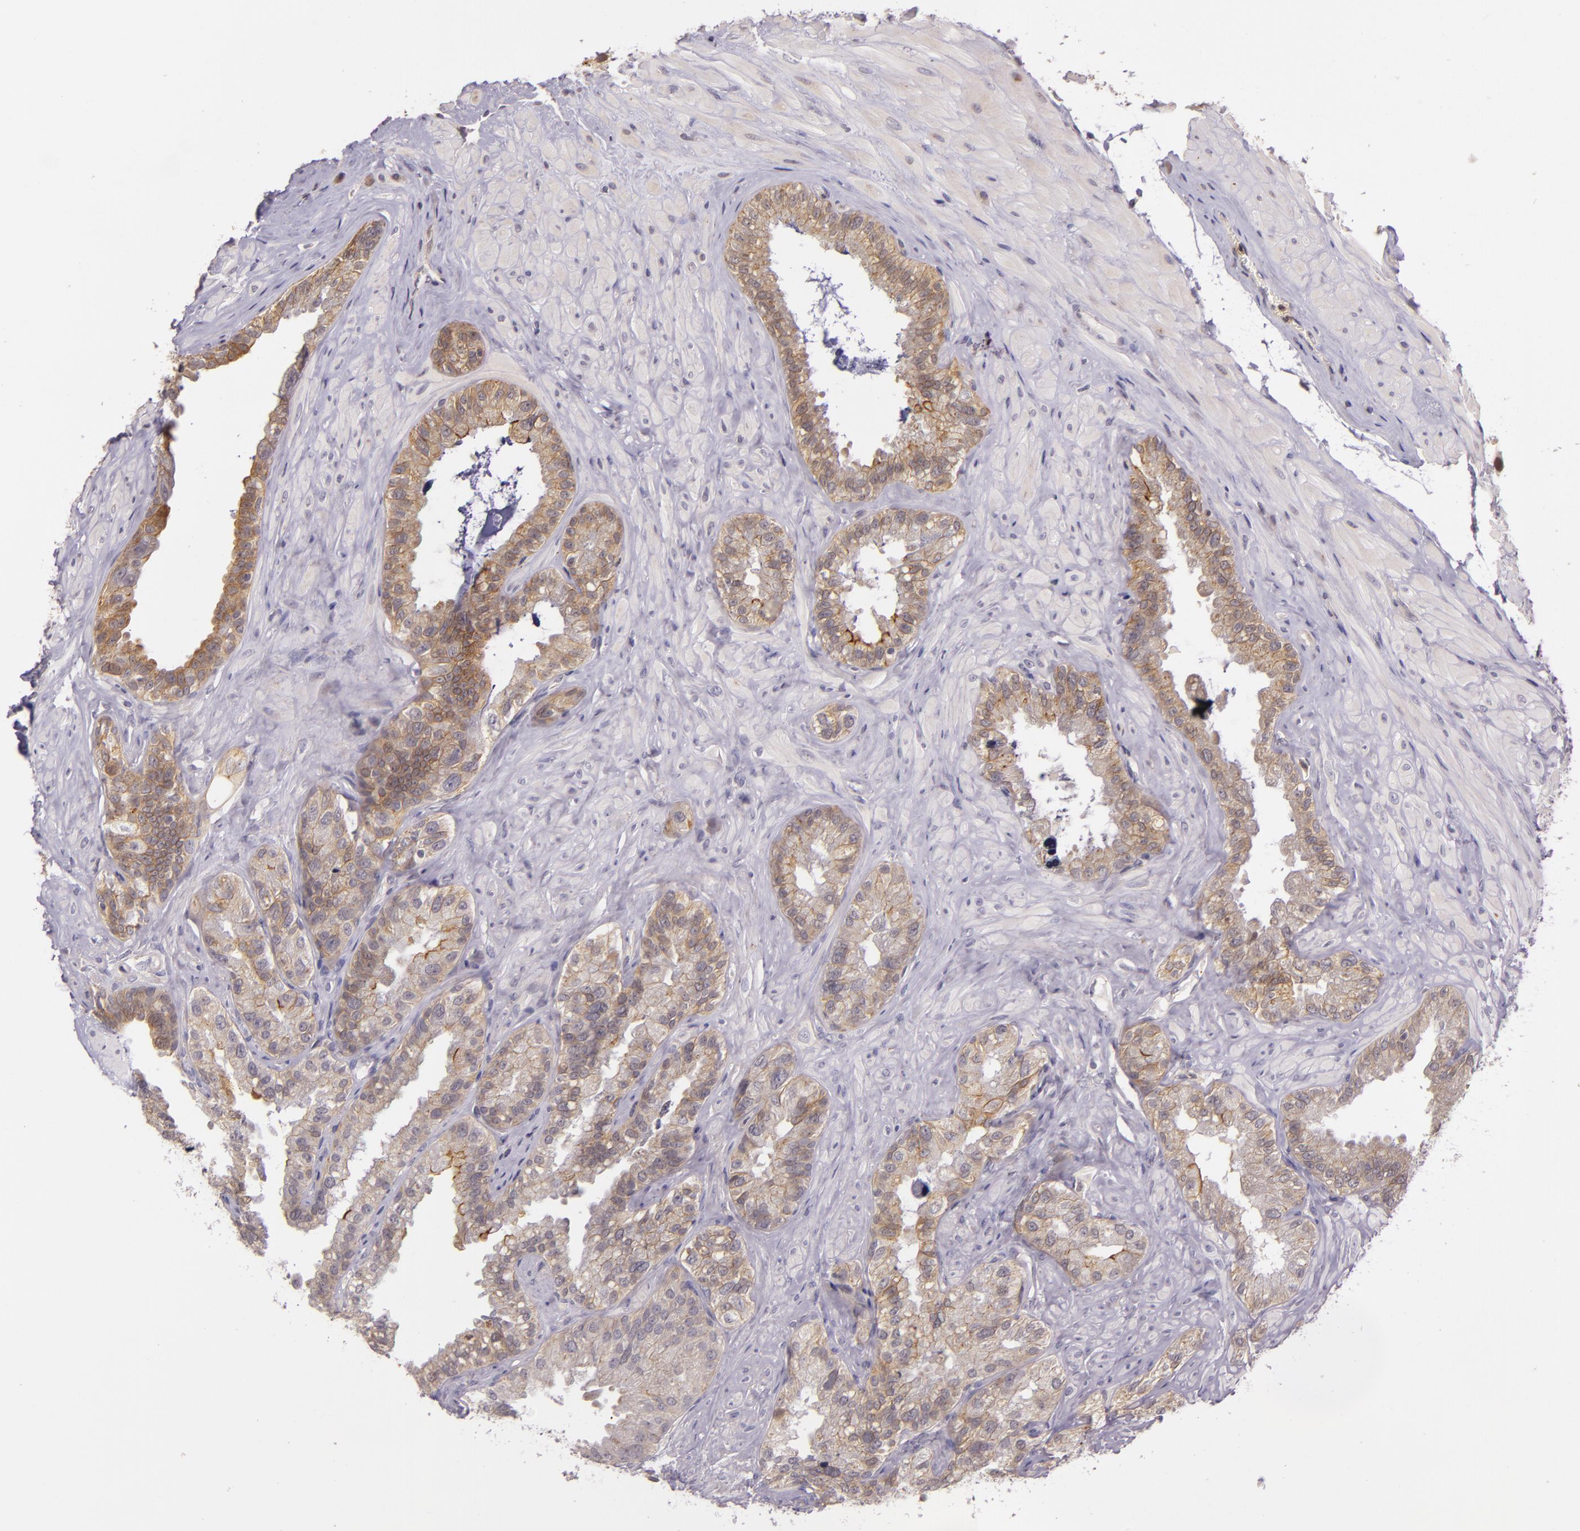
{"staining": {"intensity": "moderate", "quantity": ">75%", "location": "cytoplasmic/membranous"}, "tissue": "seminal vesicle", "cell_type": "Glandular cells", "image_type": "normal", "snomed": [{"axis": "morphology", "description": "Normal tissue, NOS"}, {"axis": "topography", "description": "Seminal veicle"}], "caption": "Seminal vesicle stained with a brown dye reveals moderate cytoplasmic/membranous positive expression in about >75% of glandular cells.", "gene": "ARMH4", "patient": {"sex": "male", "age": 63}}